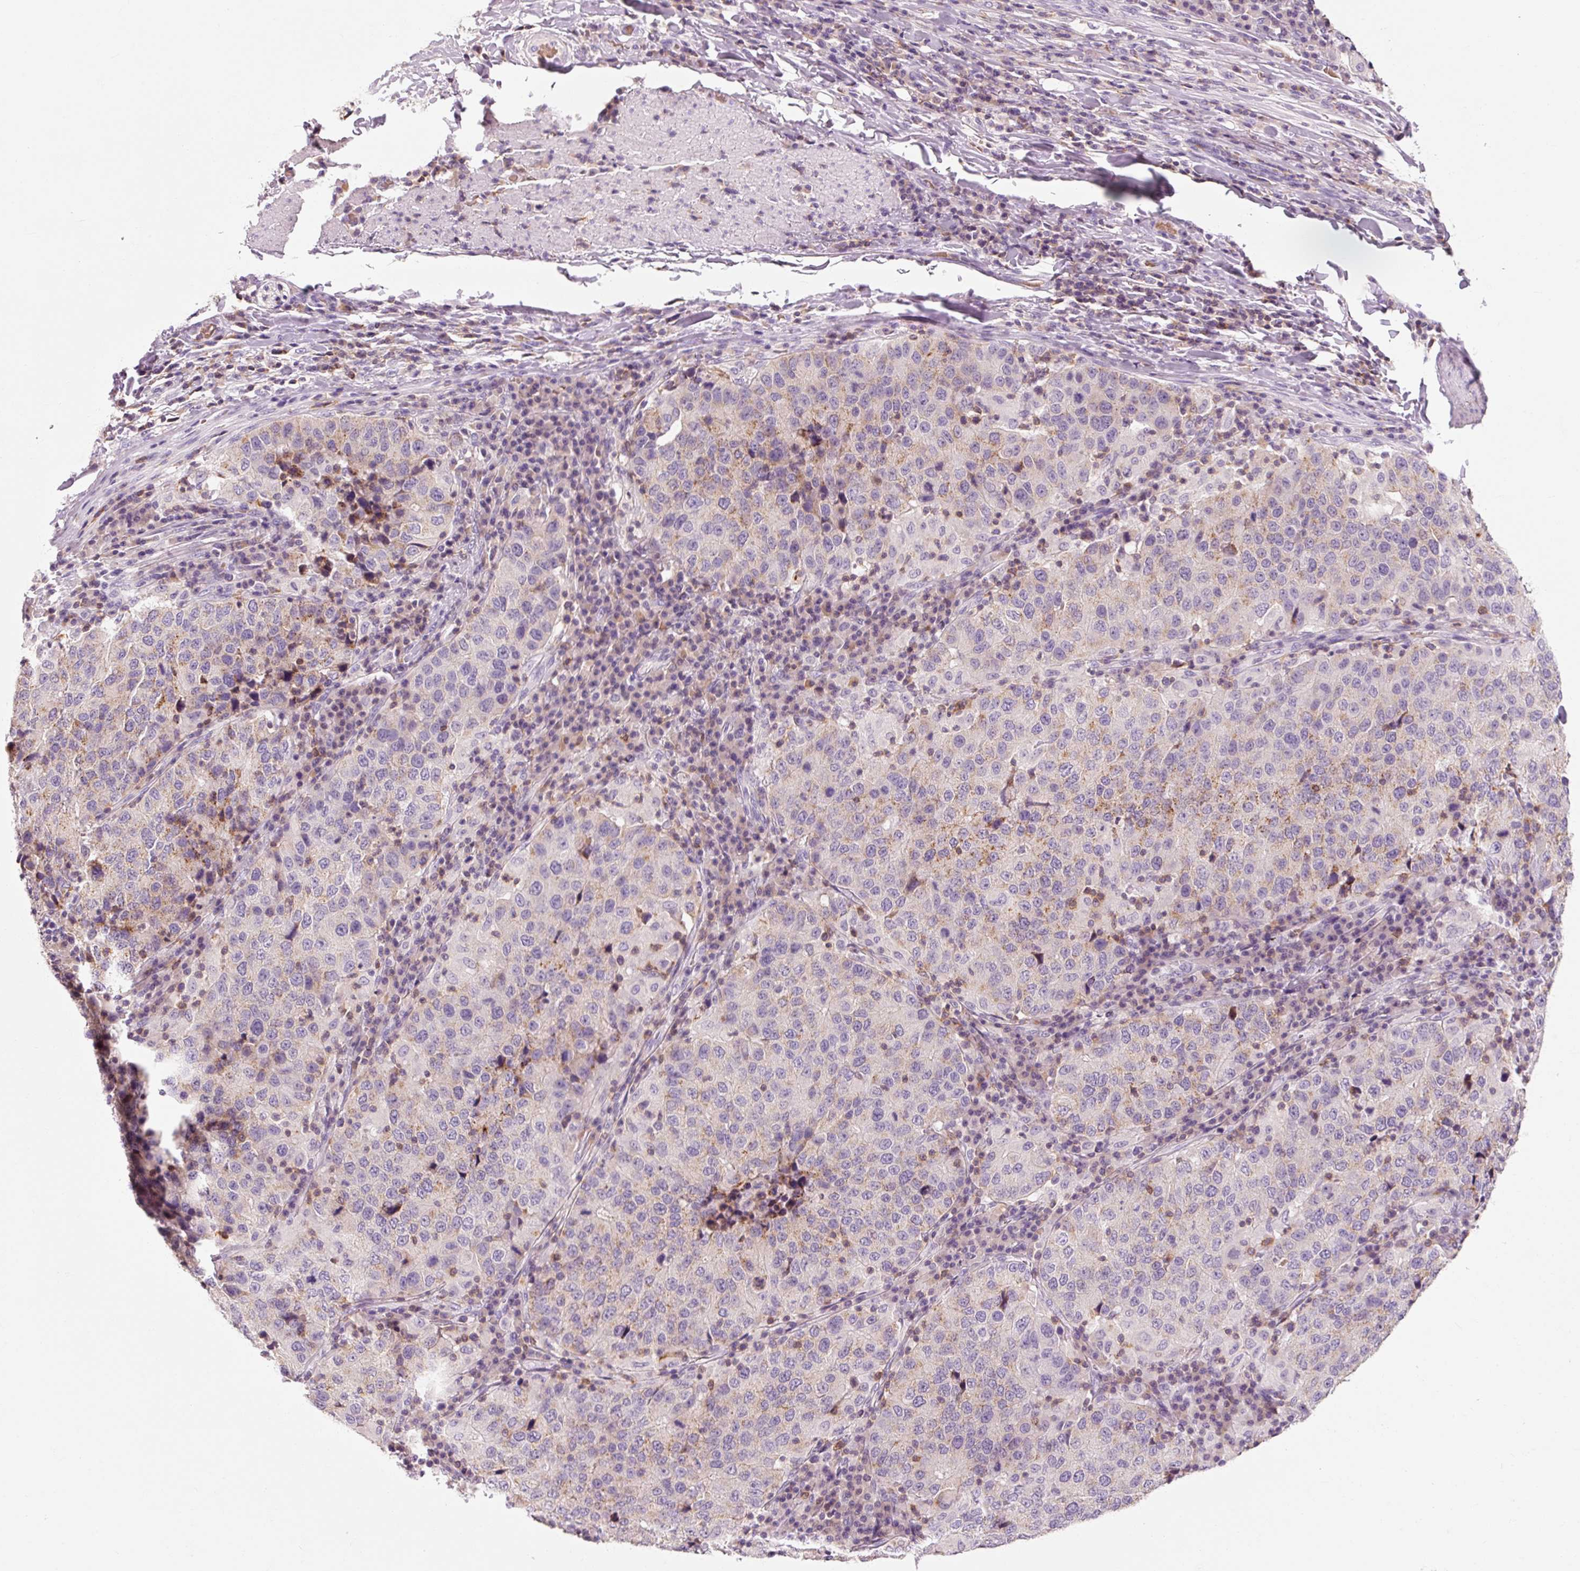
{"staining": {"intensity": "weak", "quantity": "<25%", "location": "cytoplasmic/membranous"}, "tissue": "stomach cancer", "cell_type": "Tumor cells", "image_type": "cancer", "snomed": [{"axis": "morphology", "description": "Adenocarcinoma, NOS"}, {"axis": "topography", "description": "Stomach"}], "caption": "The histopathology image reveals no staining of tumor cells in adenocarcinoma (stomach). The staining was performed using DAB to visualize the protein expression in brown, while the nuclei were stained in blue with hematoxylin (Magnification: 20x).", "gene": "OR8K1", "patient": {"sex": "male", "age": 71}}